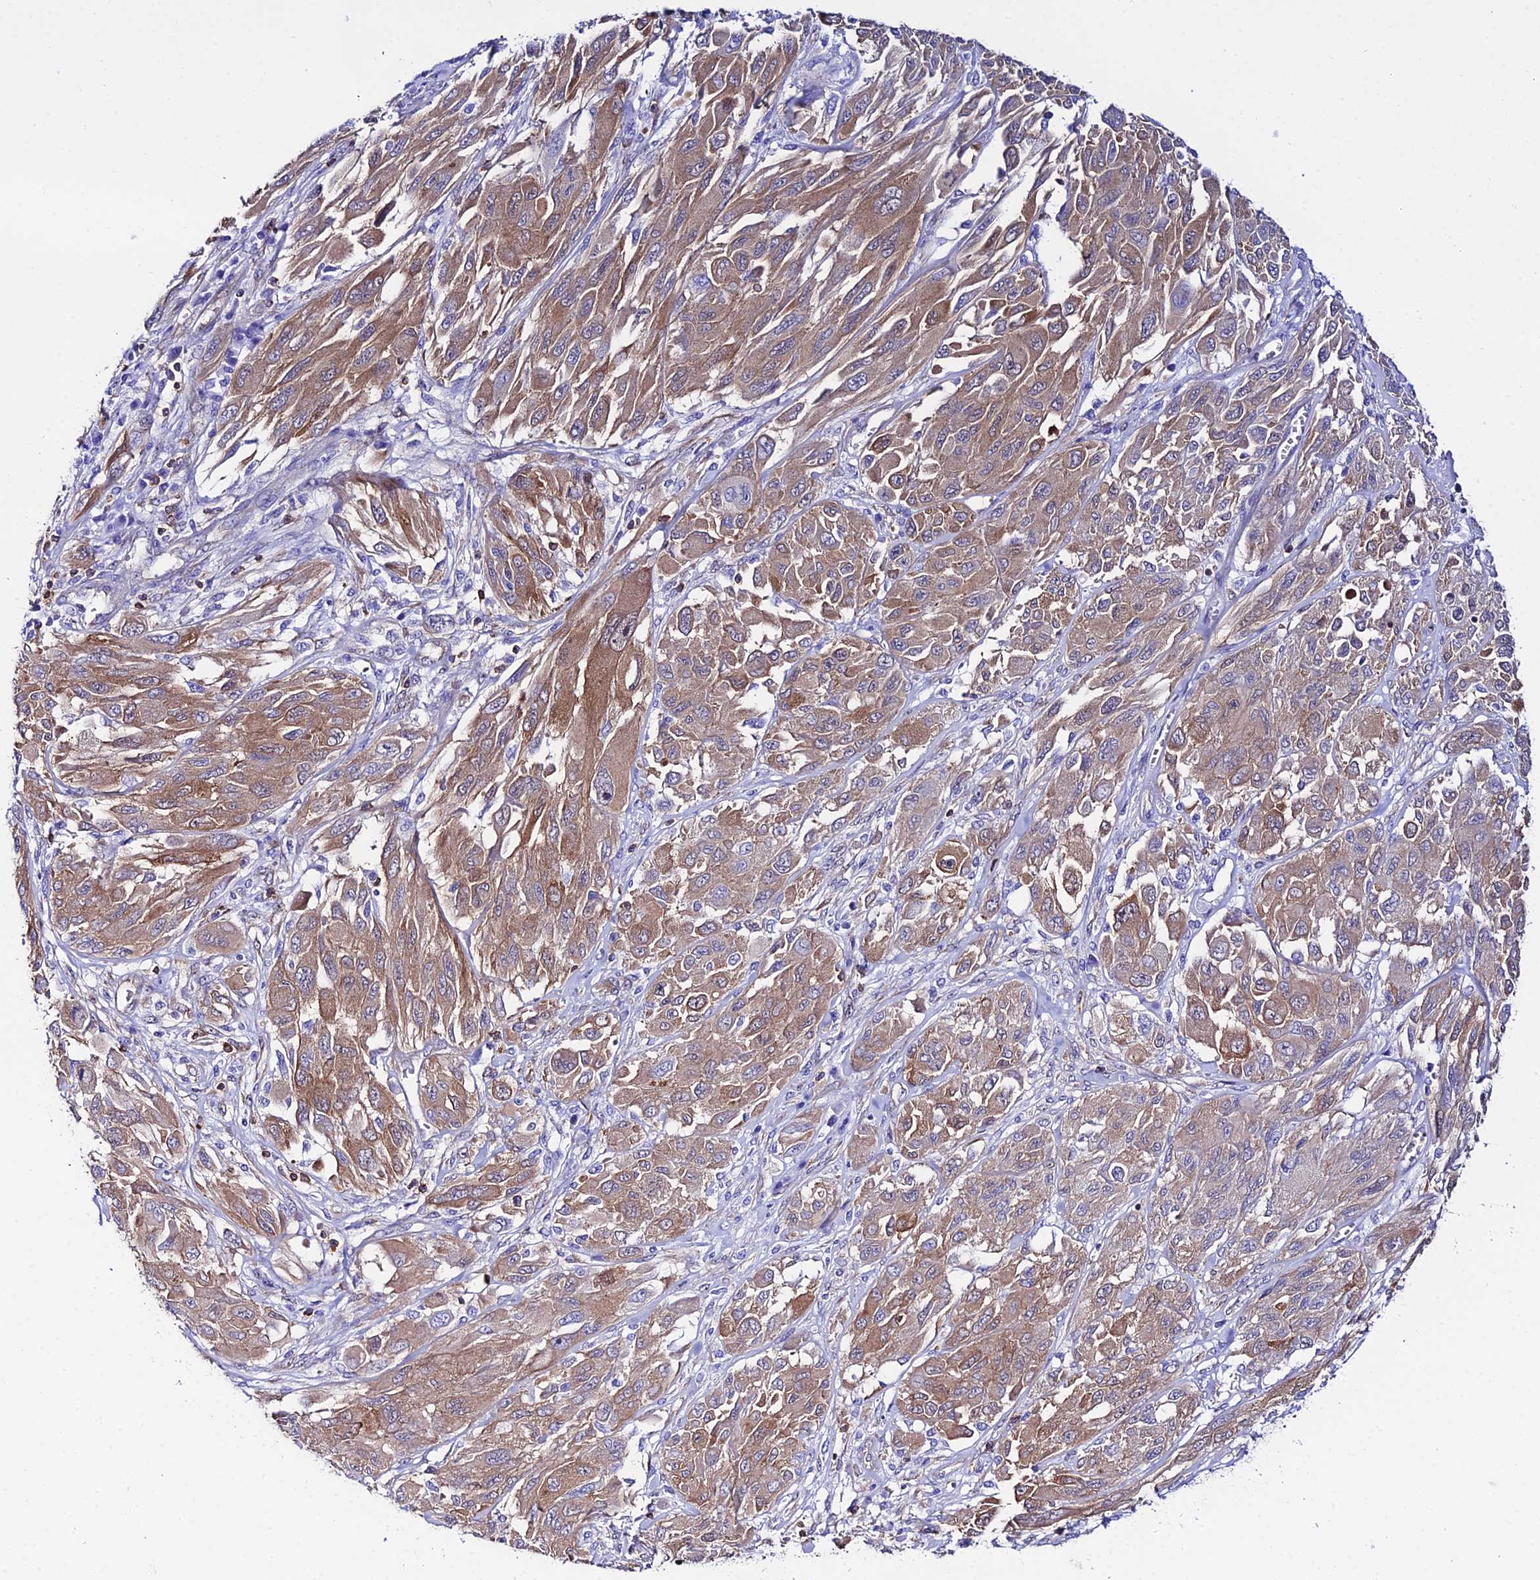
{"staining": {"intensity": "weak", "quantity": ">75%", "location": "cytoplasmic/membranous"}, "tissue": "melanoma", "cell_type": "Tumor cells", "image_type": "cancer", "snomed": [{"axis": "morphology", "description": "Malignant melanoma, NOS"}, {"axis": "topography", "description": "Skin"}], "caption": "Malignant melanoma stained for a protein (brown) demonstrates weak cytoplasmic/membranous positive staining in about >75% of tumor cells.", "gene": "S100A16", "patient": {"sex": "female", "age": 91}}